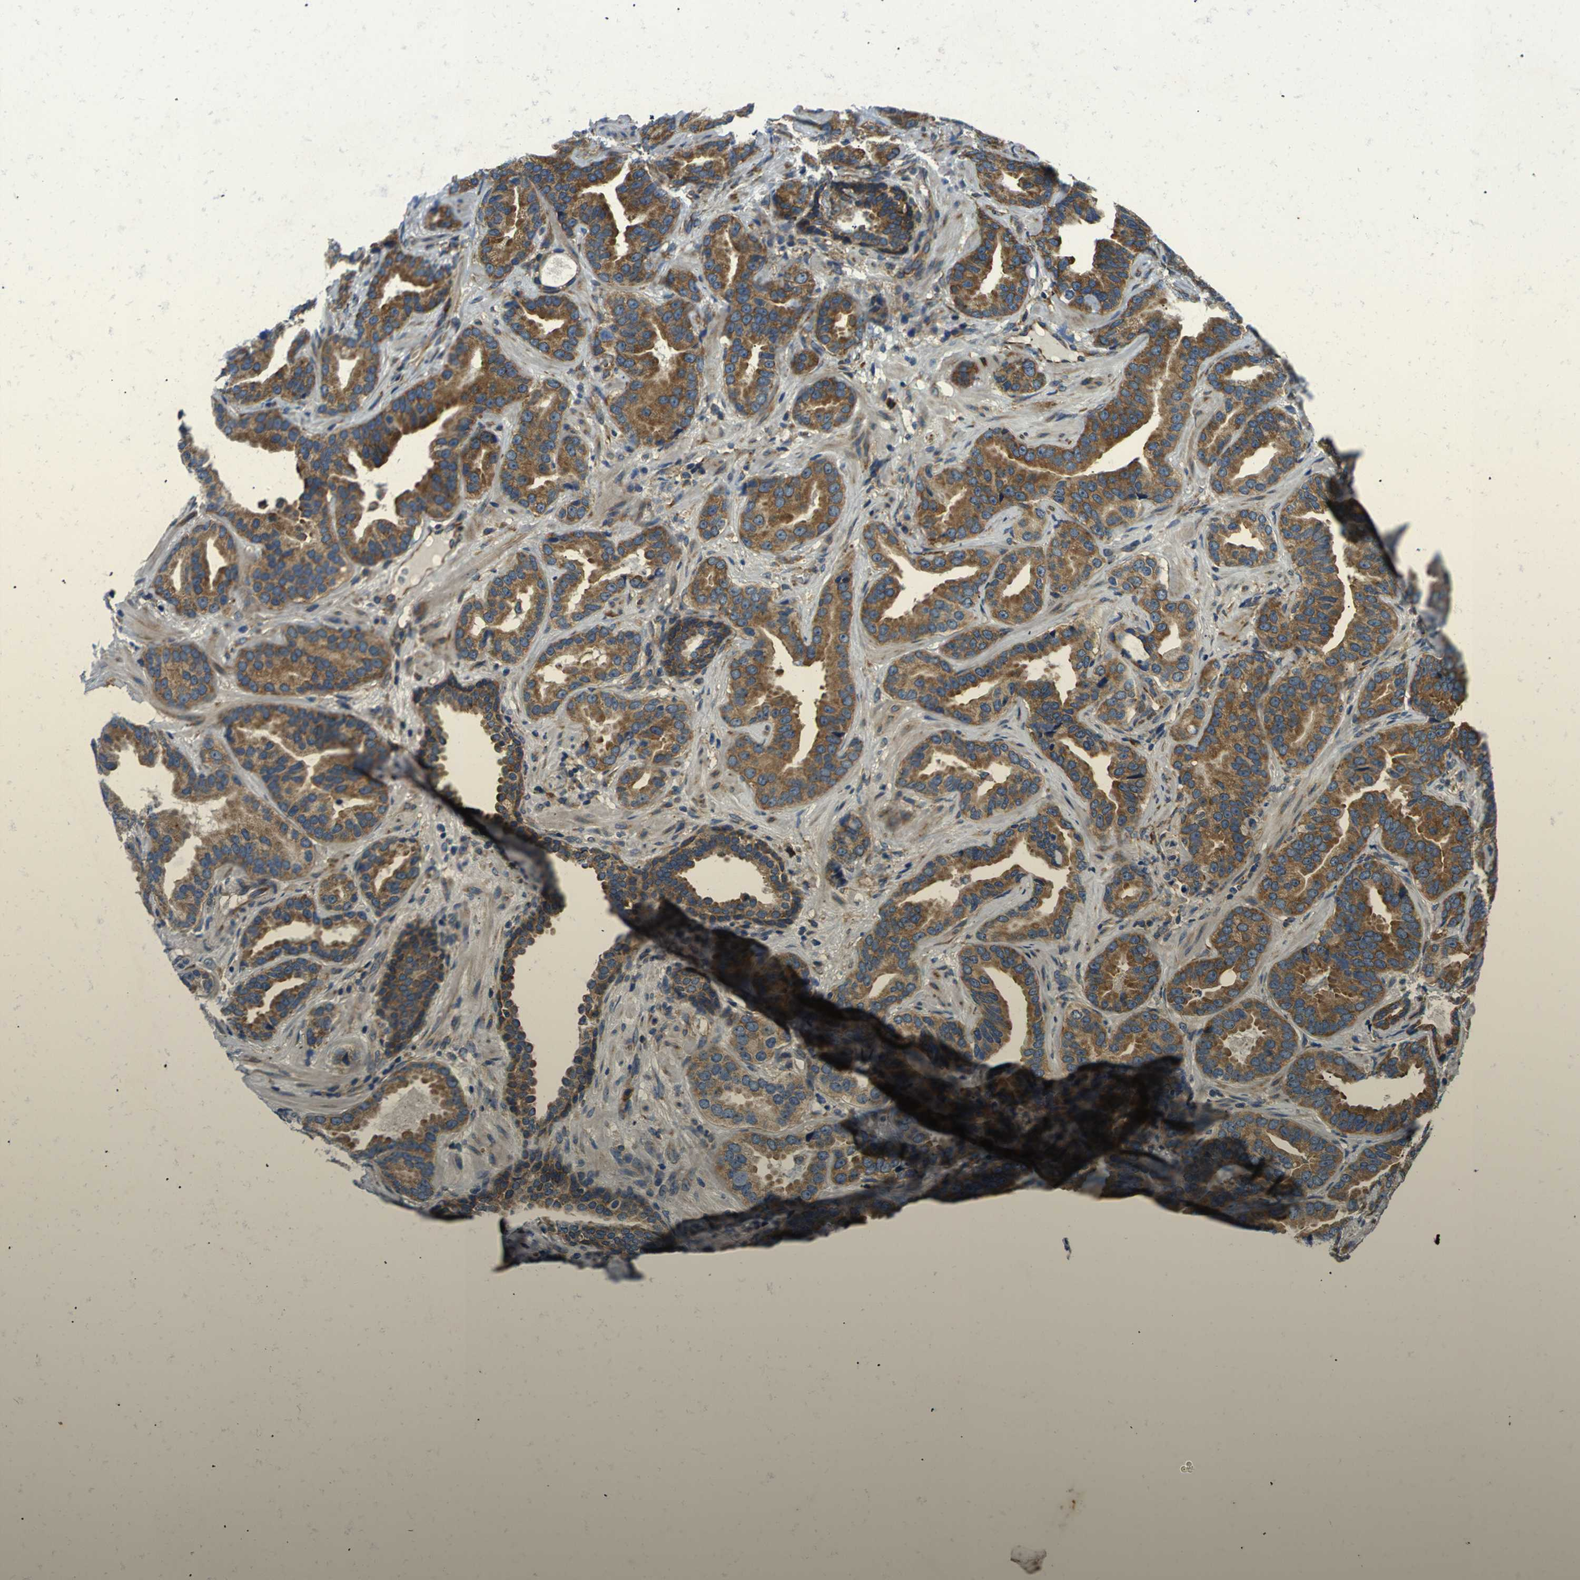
{"staining": {"intensity": "strong", "quantity": ">75%", "location": "cytoplasmic/membranous"}, "tissue": "prostate cancer", "cell_type": "Tumor cells", "image_type": "cancer", "snomed": [{"axis": "morphology", "description": "Adenocarcinoma, Low grade"}, {"axis": "topography", "description": "Prostate"}], "caption": "Prostate cancer tissue demonstrates strong cytoplasmic/membranous expression in approximately >75% of tumor cells, visualized by immunohistochemistry.", "gene": "RPSA", "patient": {"sex": "male", "age": 59}}